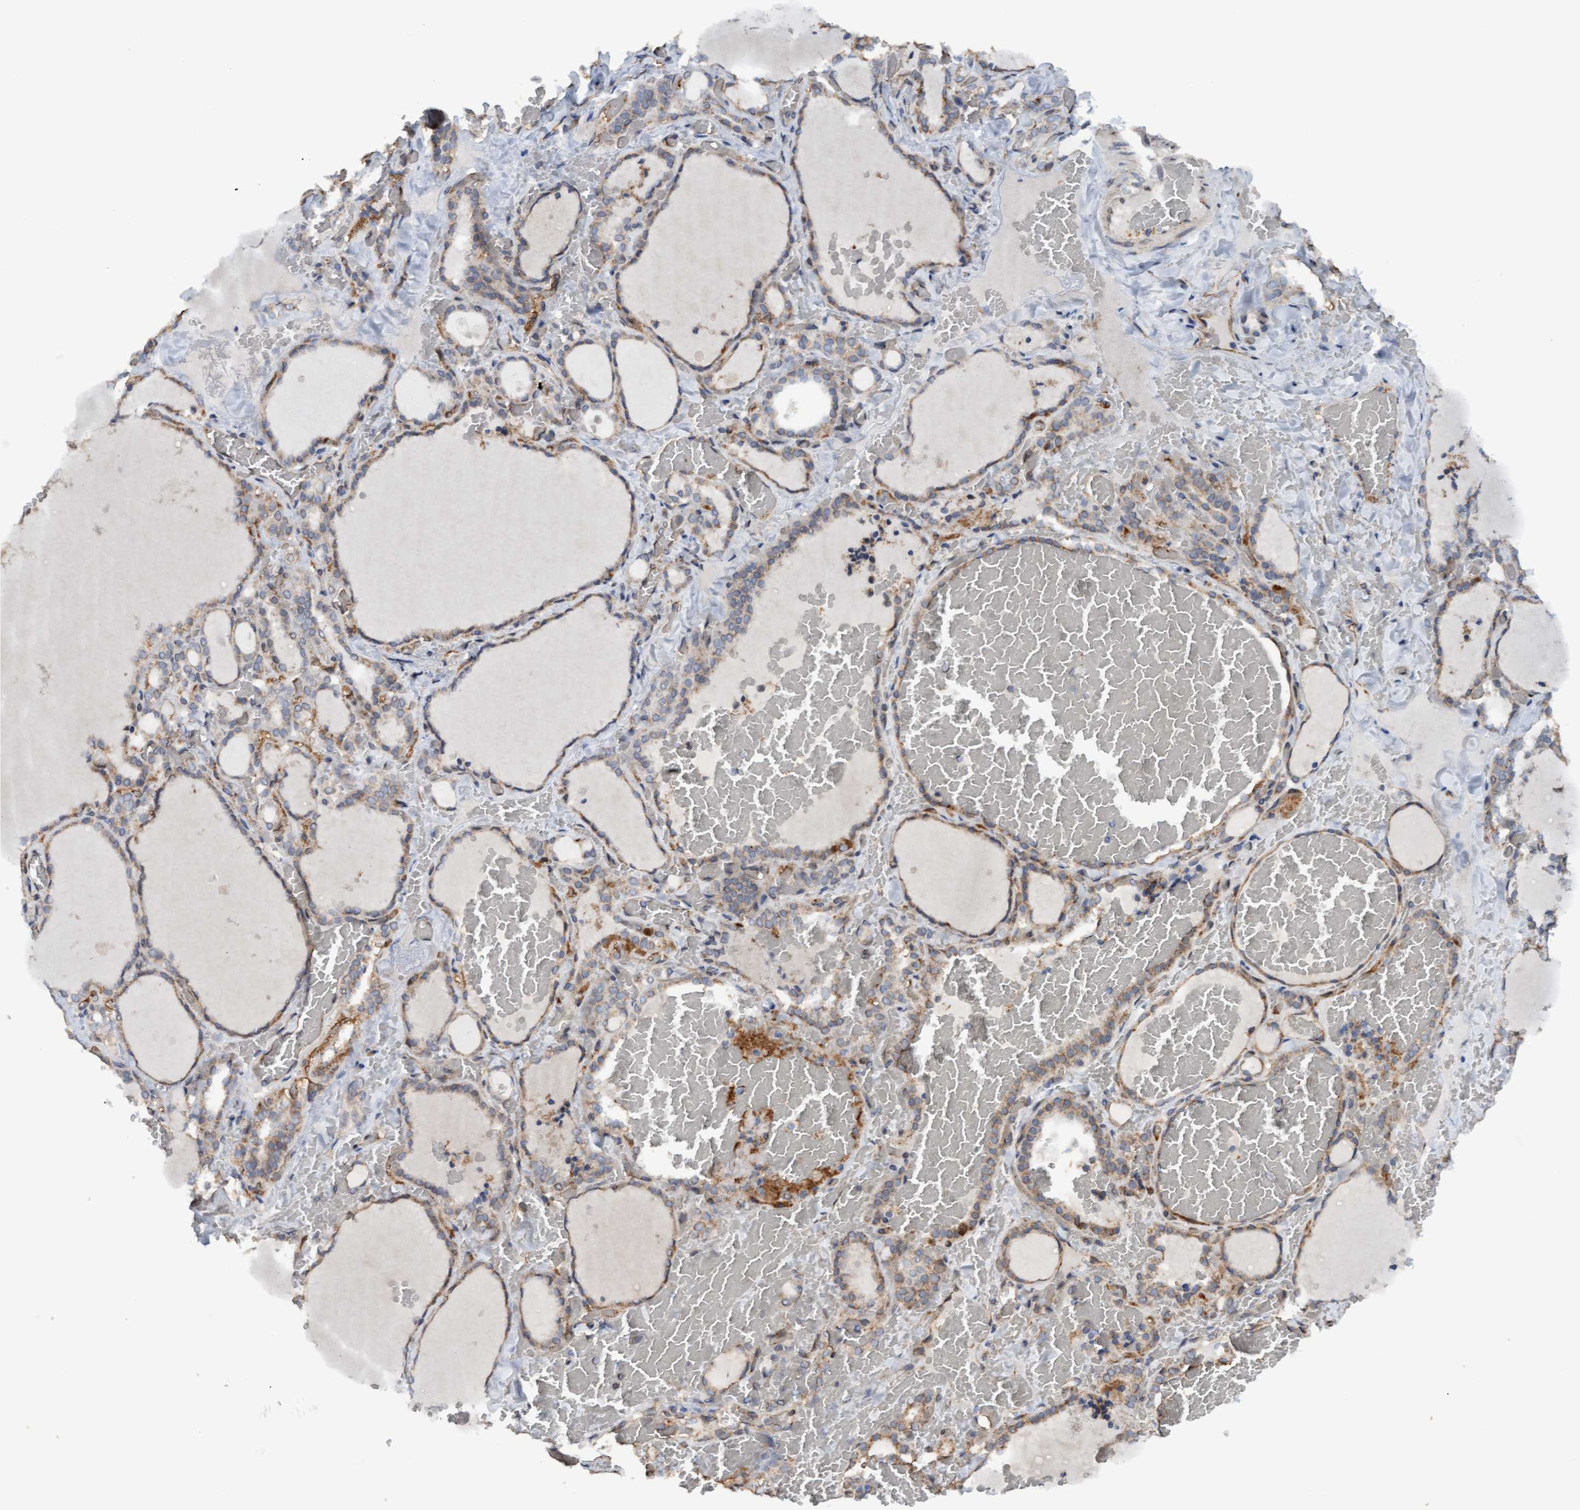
{"staining": {"intensity": "weak", "quantity": "25%-75%", "location": "cytoplasmic/membranous"}, "tissue": "thyroid gland", "cell_type": "Glandular cells", "image_type": "normal", "snomed": [{"axis": "morphology", "description": "Normal tissue, NOS"}, {"axis": "topography", "description": "Thyroid gland"}], "caption": "The image demonstrates a brown stain indicating the presence of a protein in the cytoplasmic/membranous of glandular cells in thyroid gland. (Brightfield microscopy of DAB IHC at high magnification).", "gene": "MGLL", "patient": {"sex": "female", "age": 22}}